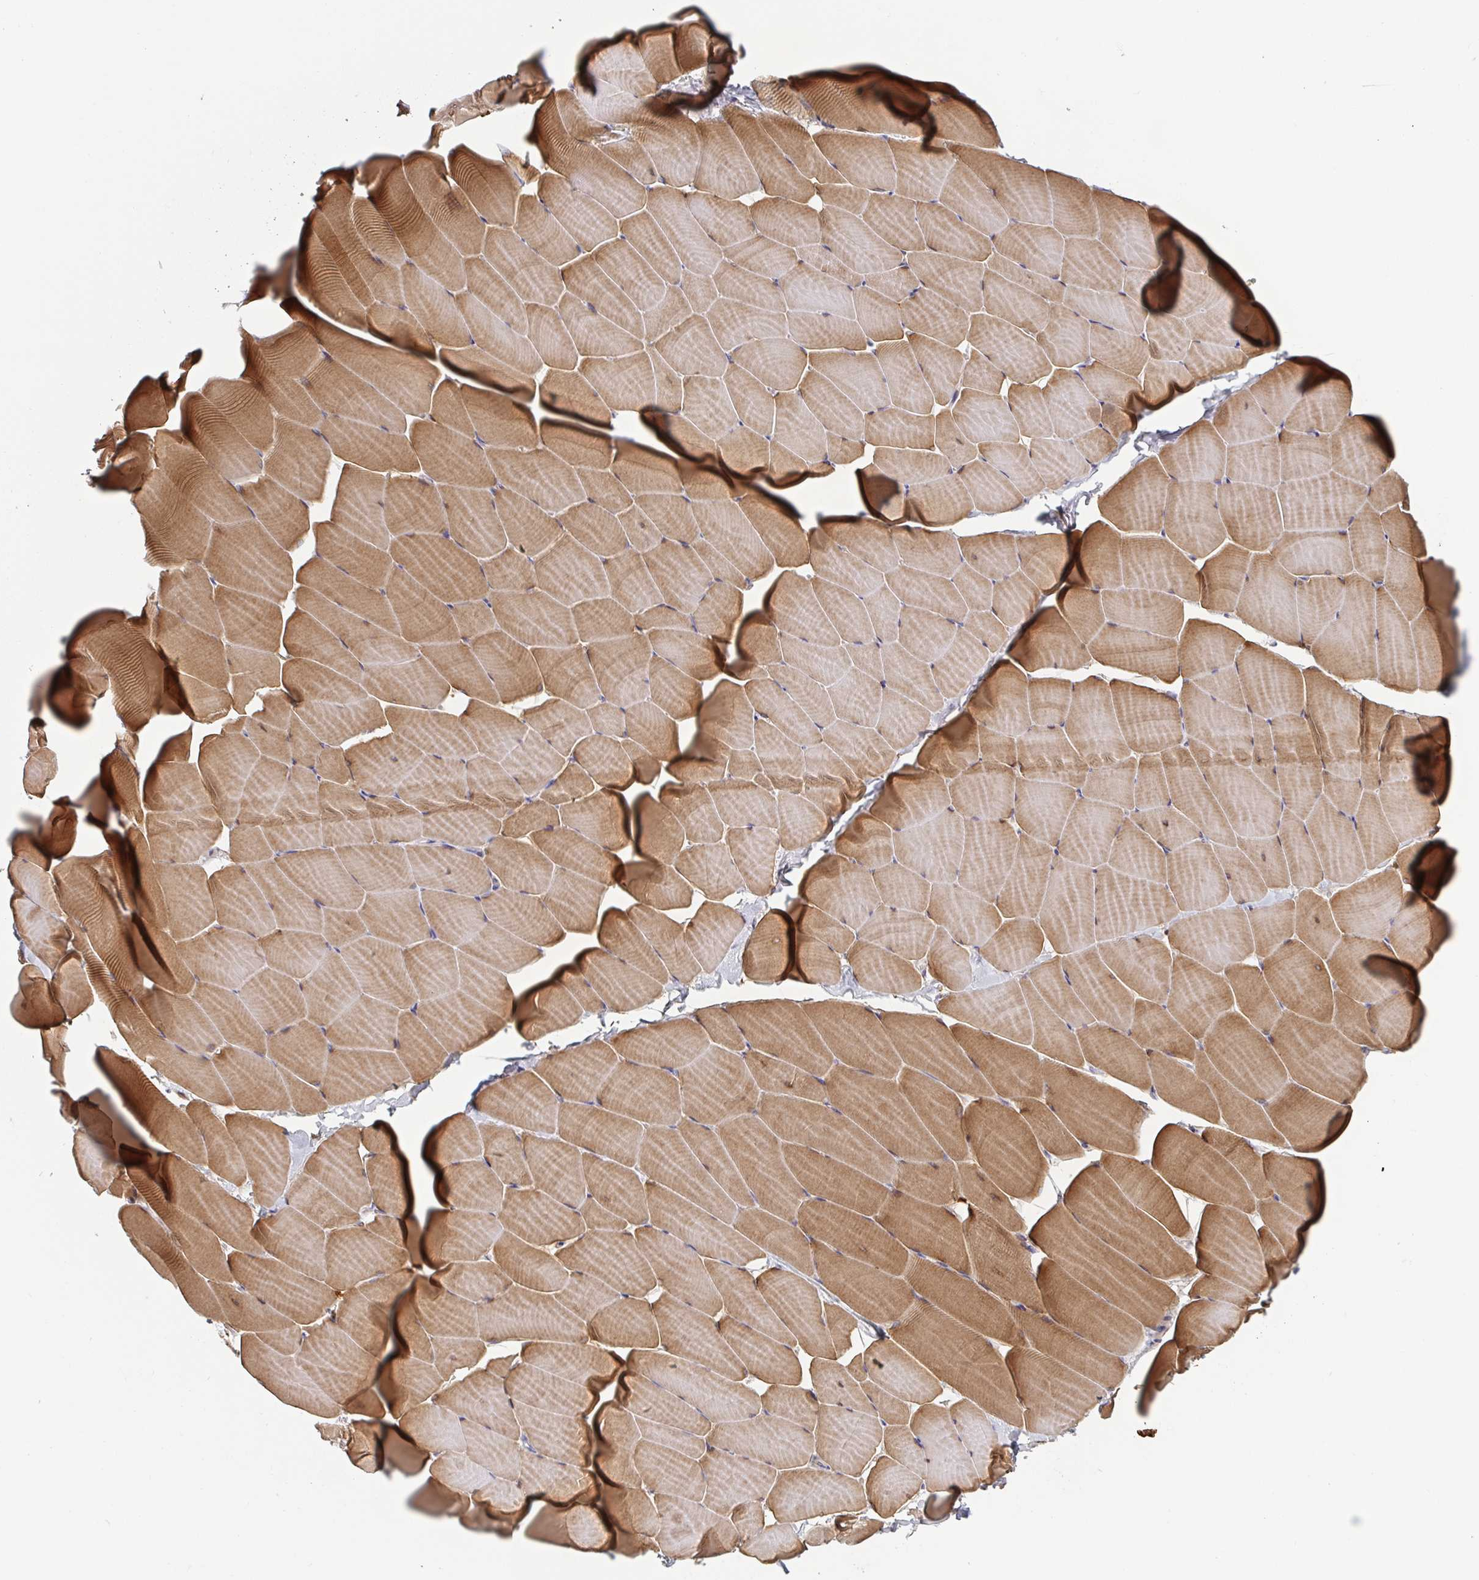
{"staining": {"intensity": "moderate", "quantity": ">75%", "location": "cytoplasmic/membranous"}, "tissue": "skeletal muscle", "cell_type": "Myocytes", "image_type": "normal", "snomed": [{"axis": "morphology", "description": "Normal tissue, NOS"}, {"axis": "topography", "description": "Skeletal muscle"}], "caption": "This image displays immunohistochemistry staining of unremarkable human skeletal muscle, with medium moderate cytoplasmic/membranous positivity in approximately >75% of myocytes.", "gene": "TUFT1", "patient": {"sex": "male", "age": 25}}